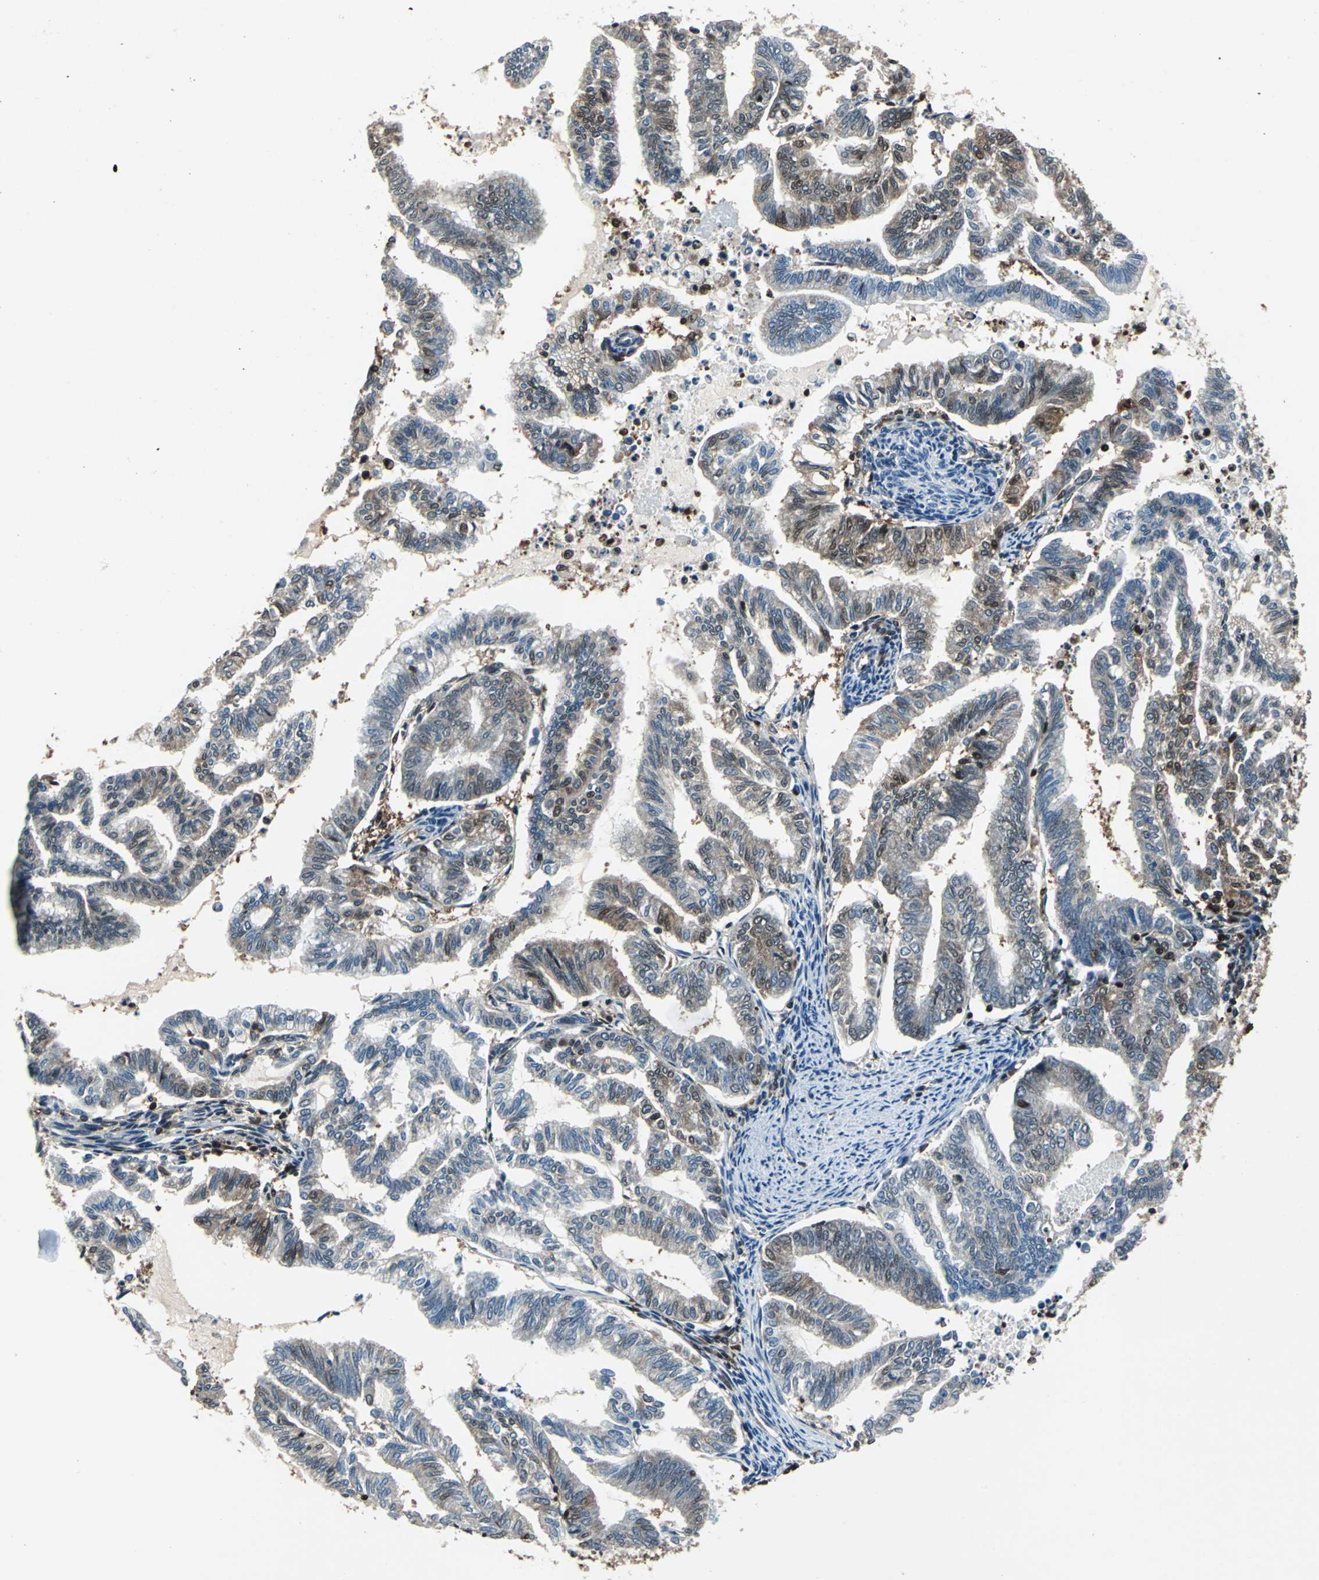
{"staining": {"intensity": "weak", "quantity": "25%-75%", "location": "cytoplasmic/membranous,nuclear"}, "tissue": "endometrial cancer", "cell_type": "Tumor cells", "image_type": "cancer", "snomed": [{"axis": "morphology", "description": "Adenocarcinoma, NOS"}, {"axis": "topography", "description": "Endometrium"}], "caption": "This is a histology image of IHC staining of endometrial cancer (adenocarcinoma), which shows weak expression in the cytoplasmic/membranous and nuclear of tumor cells.", "gene": "PSME1", "patient": {"sex": "female", "age": 79}}